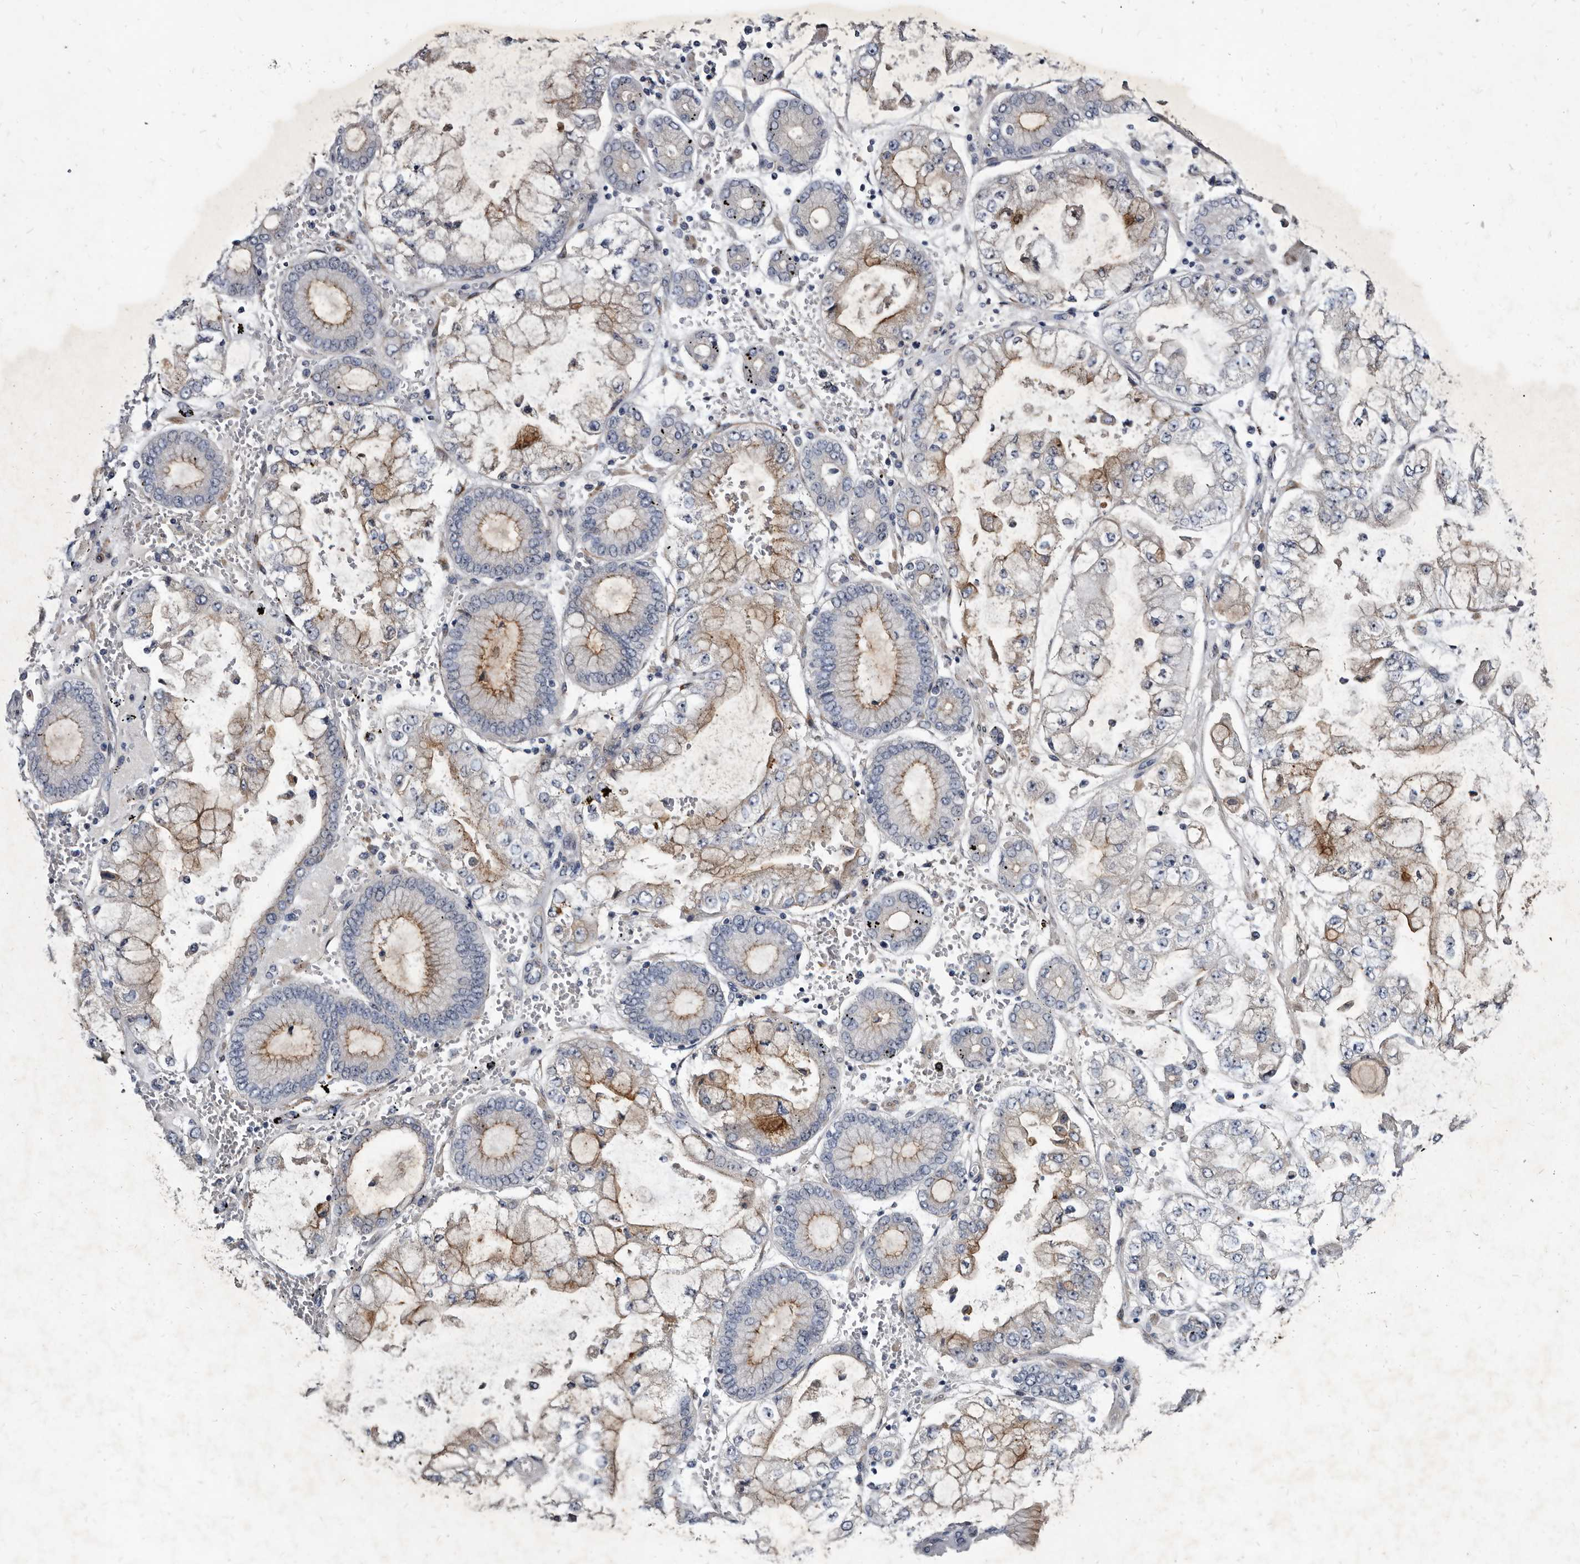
{"staining": {"intensity": "moderate", "quantity": "25%-75%", "location": "cytoplasmic/membranous"}, "tissue": "stomach cancer", "cell_type": "Tumor cells", "image_type": "cancer", "snomed": [{"axis": "morphology", "description": "Adenocarcinoma, NOS"}, {"axis": "topography", "description": "Stomach"}], "caption": "The immunohistochemical stain shows moderate cytoplasmic/membranous expression in tumor cells of stomach adenocarcinoma tissue.", "gene": "PRSS8", "patient": {"sex": "male", "age": 76}}